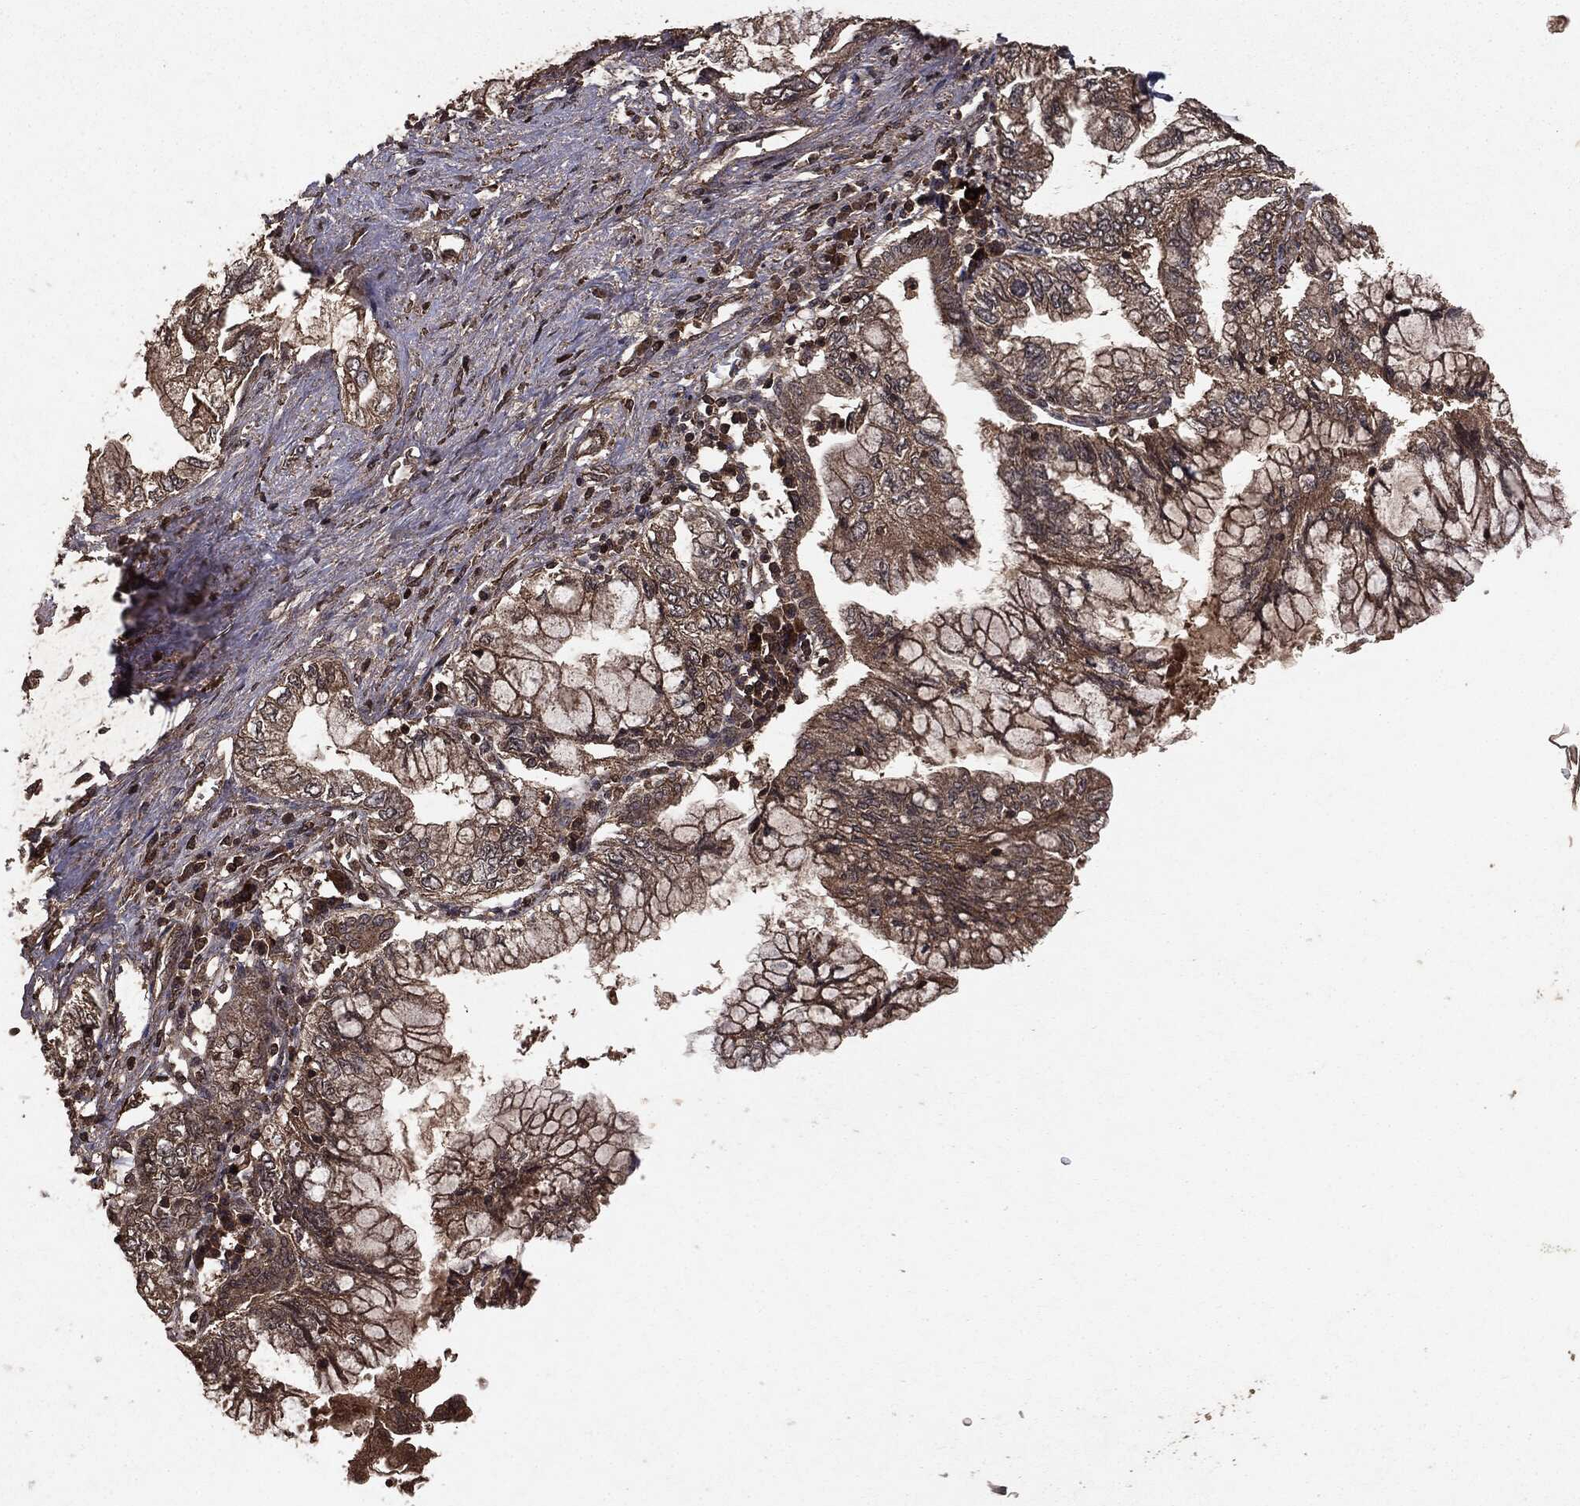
{"staining": {"intensity": "weak", "quantity": ">75%", "location": "cytoplasmic/membranous"}, "tissue": "pancreatic cancer", "cell_type": "Tumor cells", "image_type": "cancer", "snomed": [{"axis": "morphology", "description": "Adenocarcinoma, NOS"}, {"axis": "topography", "description": "Pancreas"}], "caption": "DAB immunohistochemical staining of pancreatic cancer reveals weak cytoplasmic/membranous protein staining in approximately >75% of tumor cells.", "gene": "NME1", "patient": {"sex": "female", "age": 73}}